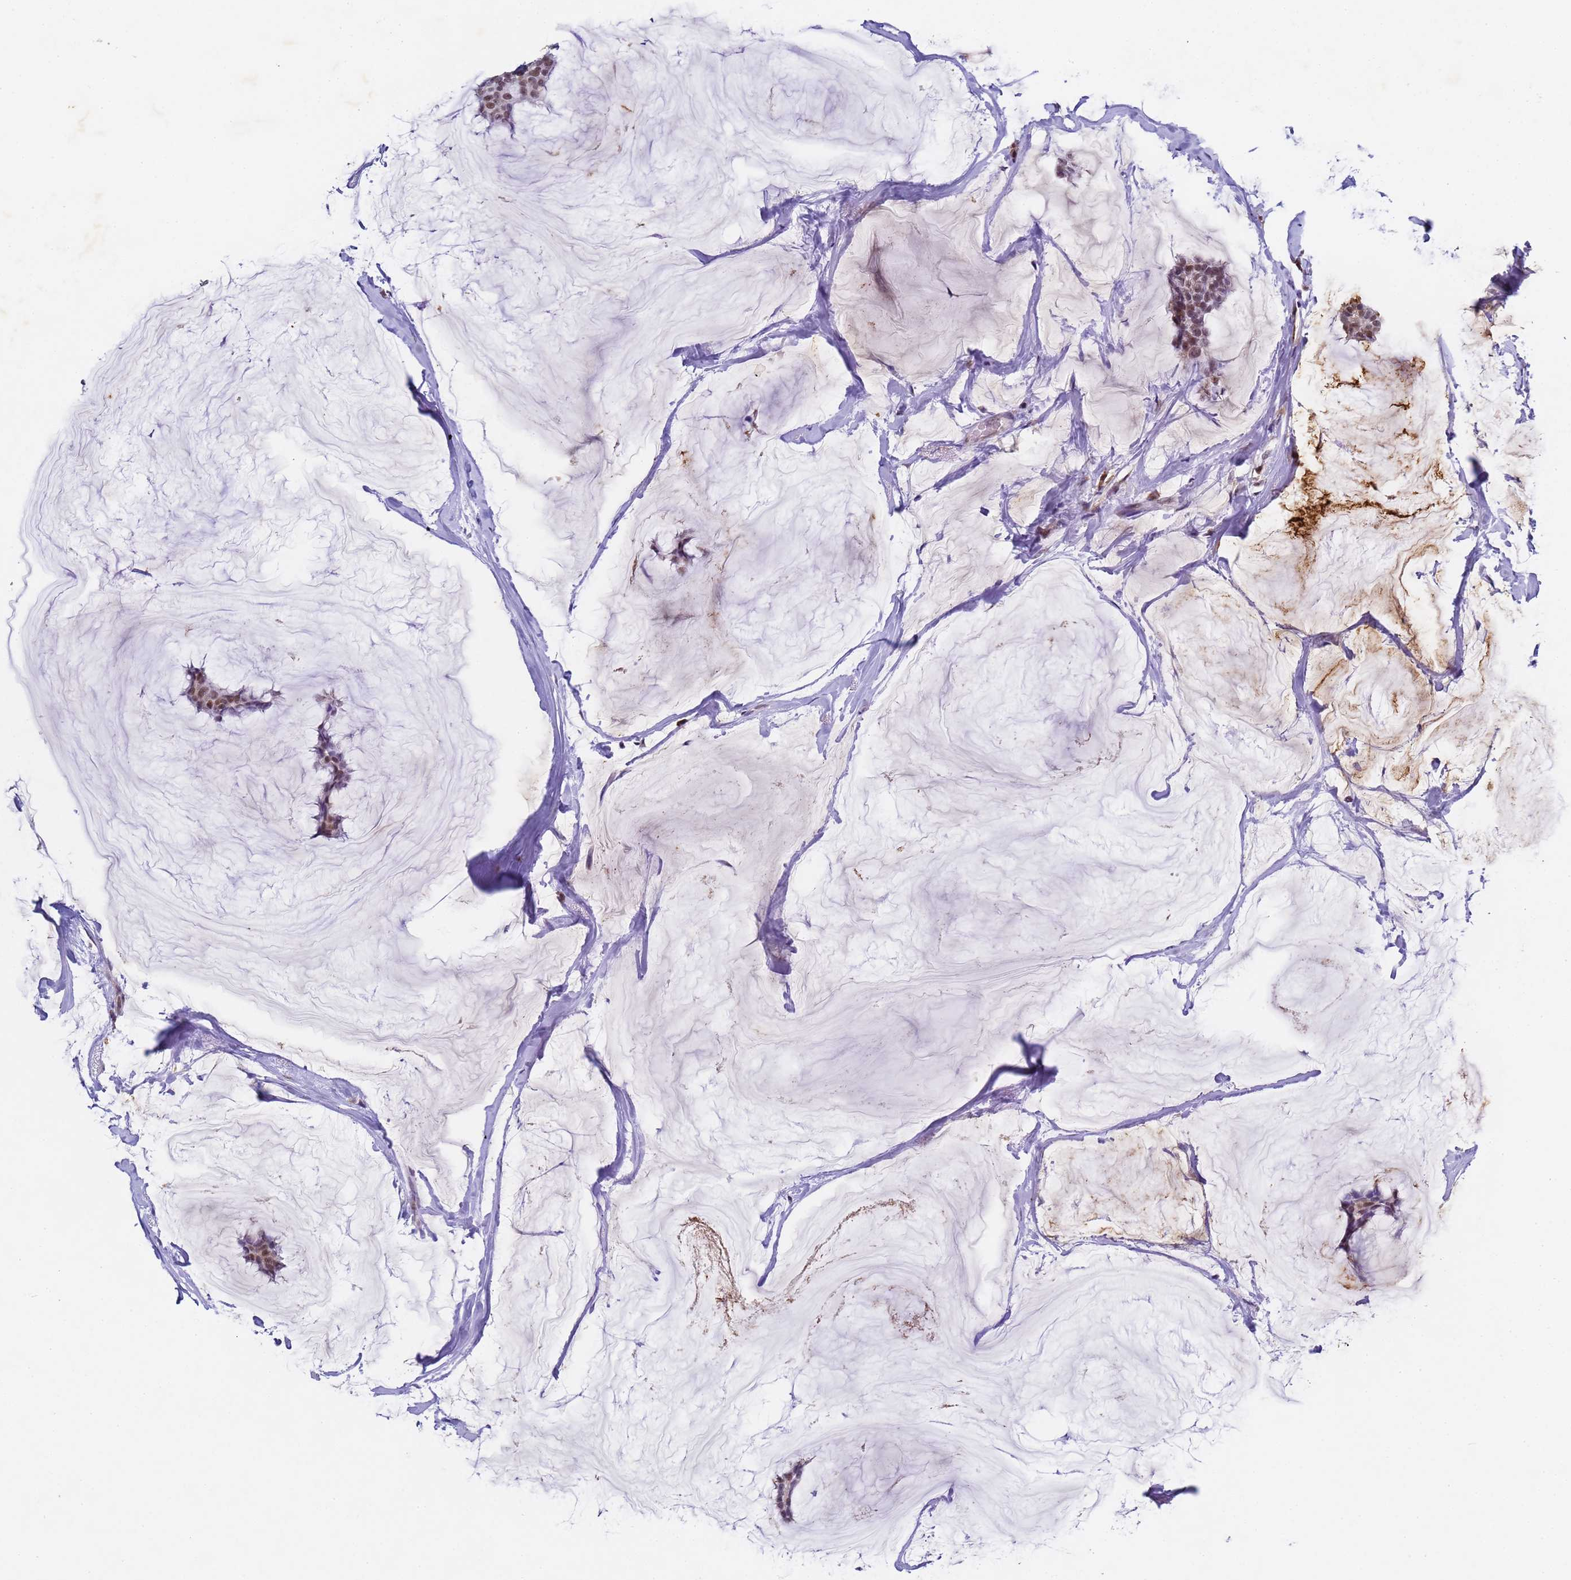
{"staining": {"intensity": "moderate", "quantity": ">75%", "location": "nuclear"}, "tissue": "breast cancer", "cell_type": "Tumor cells", "image_type": "cancer", "snomed": [{"axis": "morphology", "description": "Duct carcinoma"}, {"axis": "topography", "description": "Breast"}], "caption": "Protein staining displays moderate nuclear positivity in approximately >75% of tumor cells in invasive ductal carcinoma (breast).", "gene": "FNBP4", "patient": {"sex": "female", "age": 93}}